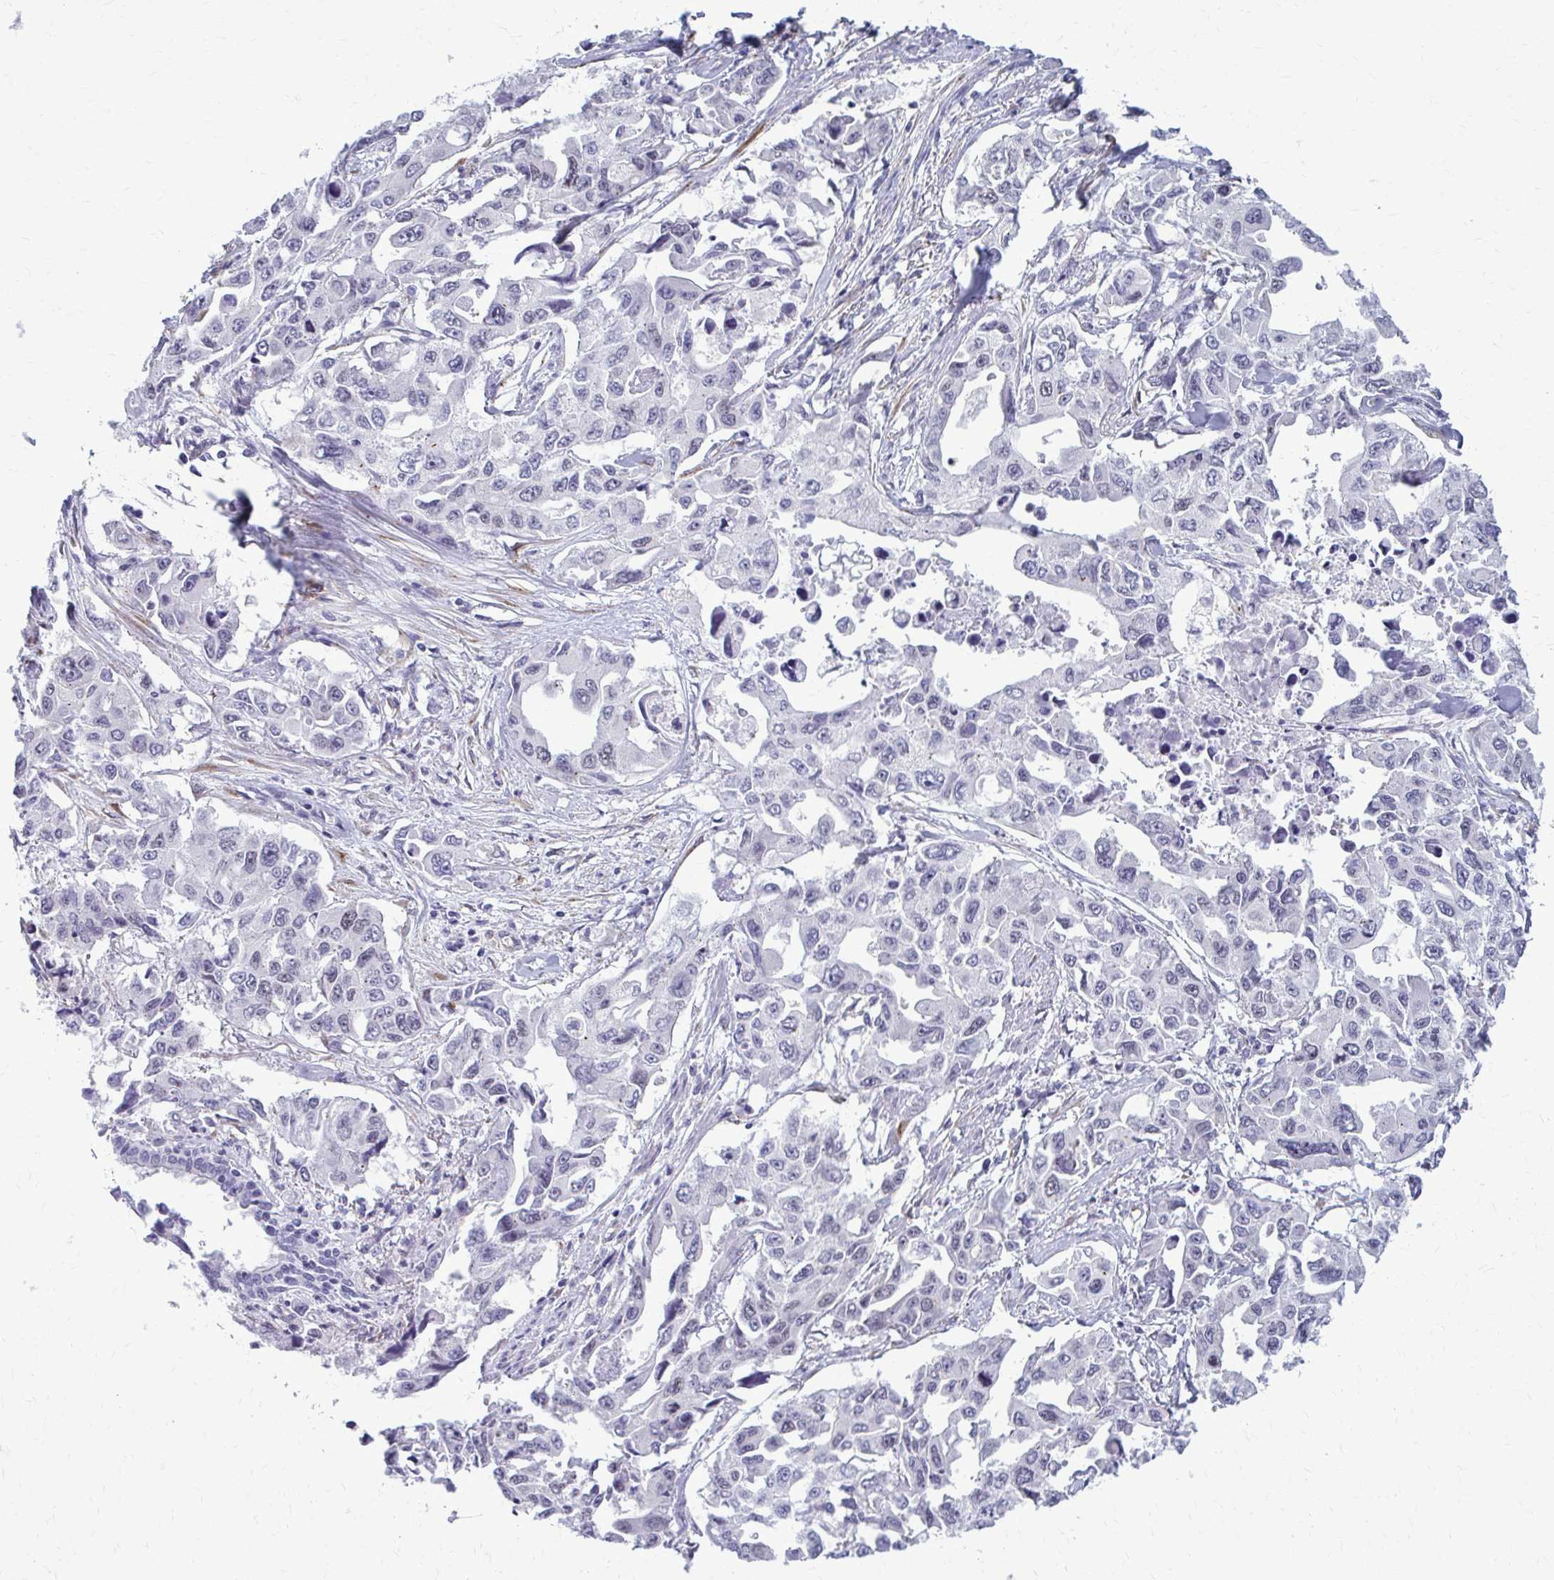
{"staining": {"intensity": "negative", "quantity": "none", "location": "none"}, "tissue": "lung cancer", "cell_type": "Tumor cells", "image_type": "cancer", "snomed": [{"axis": "morphology", "description": "Adenocarcinoma, NOS"}, {"axis": "topography", "description": "Lung"}], "caption": "DAB immunohistochemical staining of adenocarcinoma (lung) demonstrates no significant positivity in tumor cells.", "gene": "DEPP1", "patient": {"sex": "male", "age": 64}}